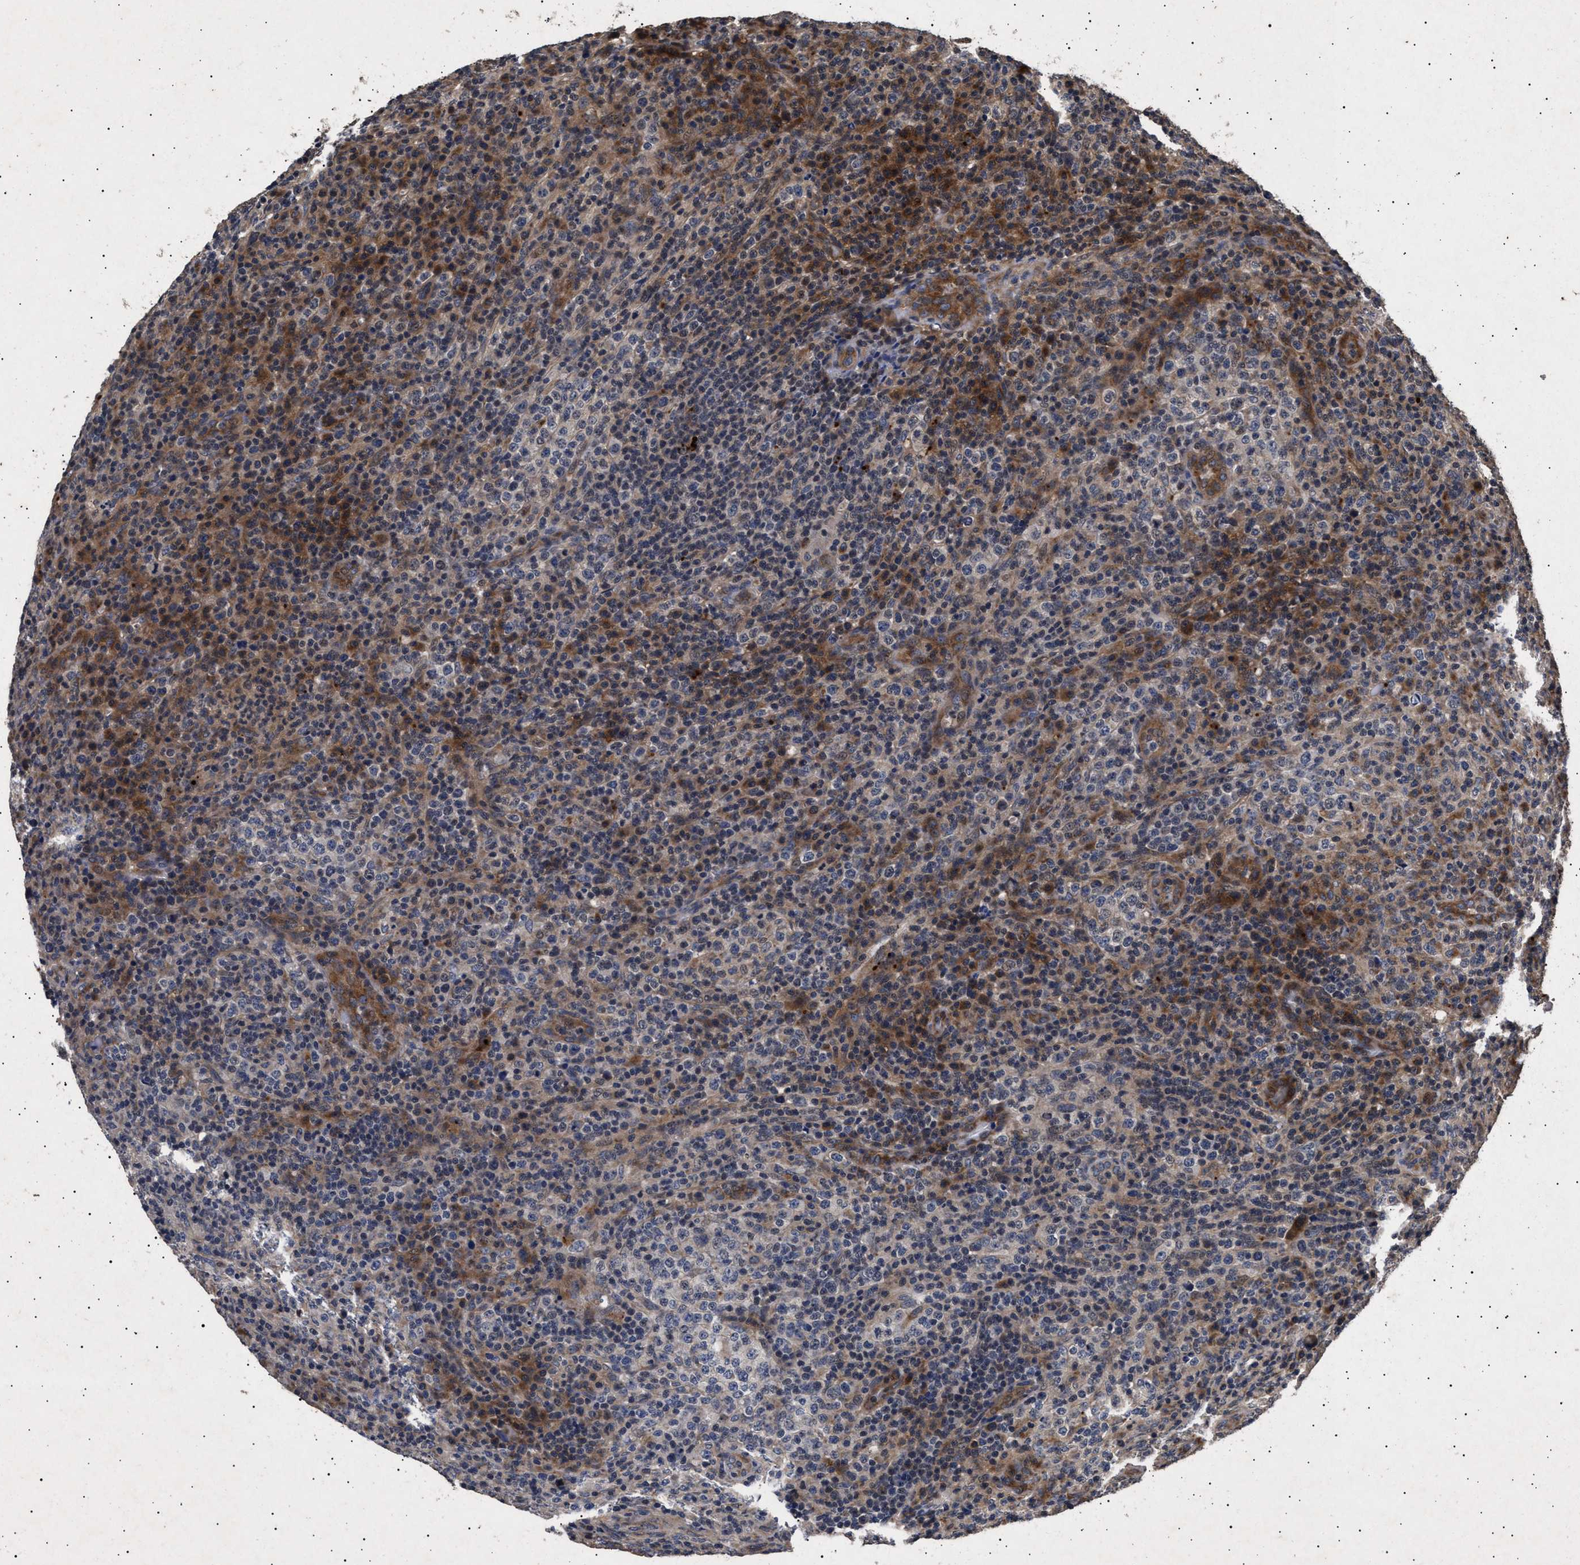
{"staining": {"intensity": "moderate", "quantity": "25%-75%", "location": "cytoplasmic/membranous"}, "tissue": "lymphoma", "cell_type": "Tumor cells", "image_type": "cancer", "snomed": [{"axis": "morphology", "description": "Malignant lymphoma, non-Hodgkin's type, High grade"}, {"axis": "topography", "description": "Lymph node"}], "caption": "Immunohistochemistry micrograph of human malignant lymphoma, non-Hodgkin's type (high-grade) stained for a protein (brown), which reveals medium levels of moderate cytoplasmic/membranous expression in approximately 25%-75% of tumor cells.", "gene": "ITGB5", "patient": {"sex": "female", "age": 76}}